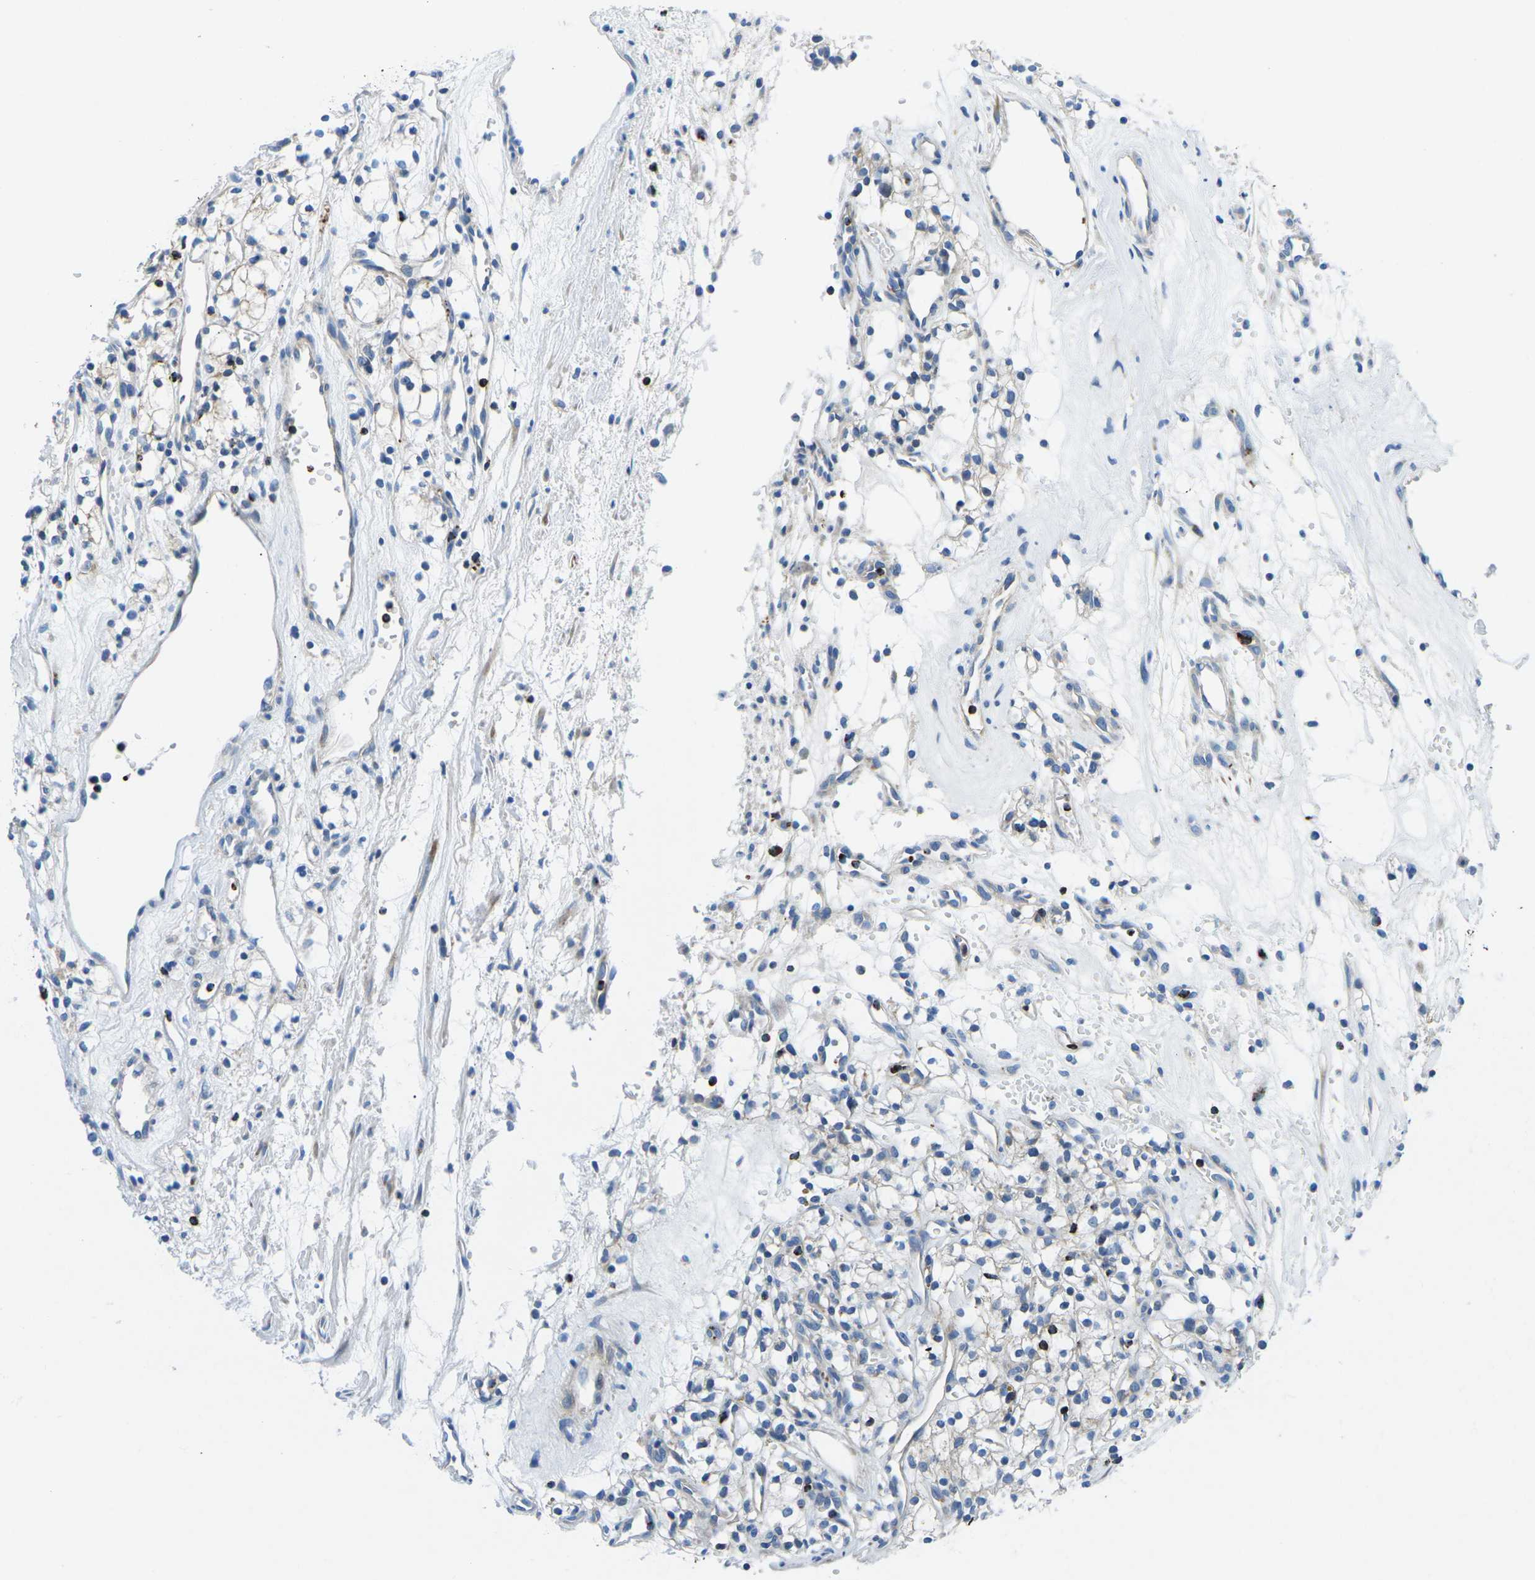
{"staining": {"intensity": "negative", "quantity": "none", "location": "none"}, "tissue": "renal cancer", "cell_type": "Tumor cells", "image_type": "cancer", "snomed": [{"axis": "morphology", "description": "Adenocarcinoma, NOS"}, {"axis": "topography", "description": "Kidney"}], "caption": "Tumor cells show no significant protein positivity in renal cancer (adenocarcinoma).", "gene": "MC4R", "patient": {"sex": "male", "age": 59}}